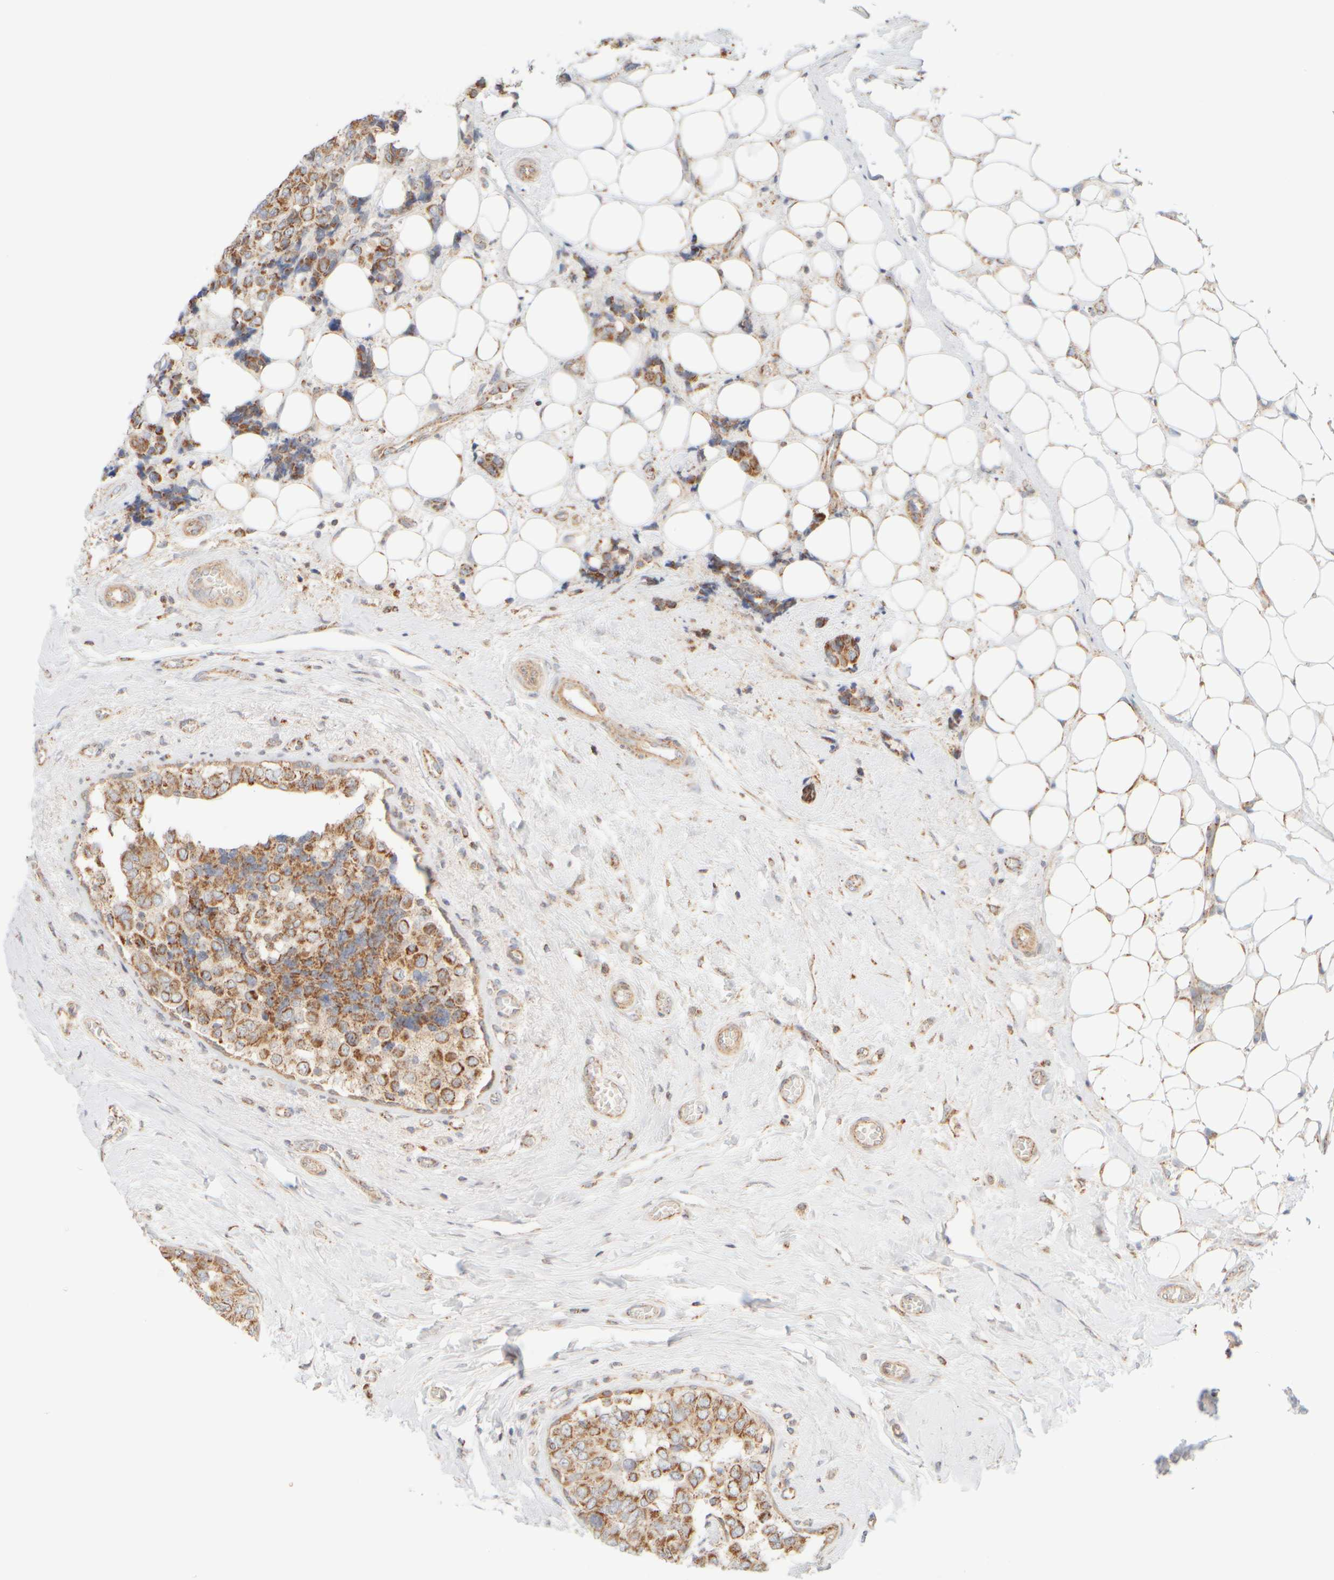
{"staining": {"intensity": "moderate", "quantity": ">75%", "location": "cytoplasmic/membranous"}, "tissue": "breast cancer", "cell_type": "Tumor cells", "image_type": "cancer", "snomed": [{"axis": "morphology", "description": "Normal tissue, NOS"}, {"axis": "morphology", "description": "Duct carcinoma"}, {"axis": "topography", "description": "Breast"}], "caption": "About >75% of tumor cells in invasive ductal carcinoma (breast) reveal moderate cytoplasmic/membranous protein positivity as visualized by brown immunohistochemical staining.", "gene": "APBB2", "patient": {"sex": "female", "age": 43}}